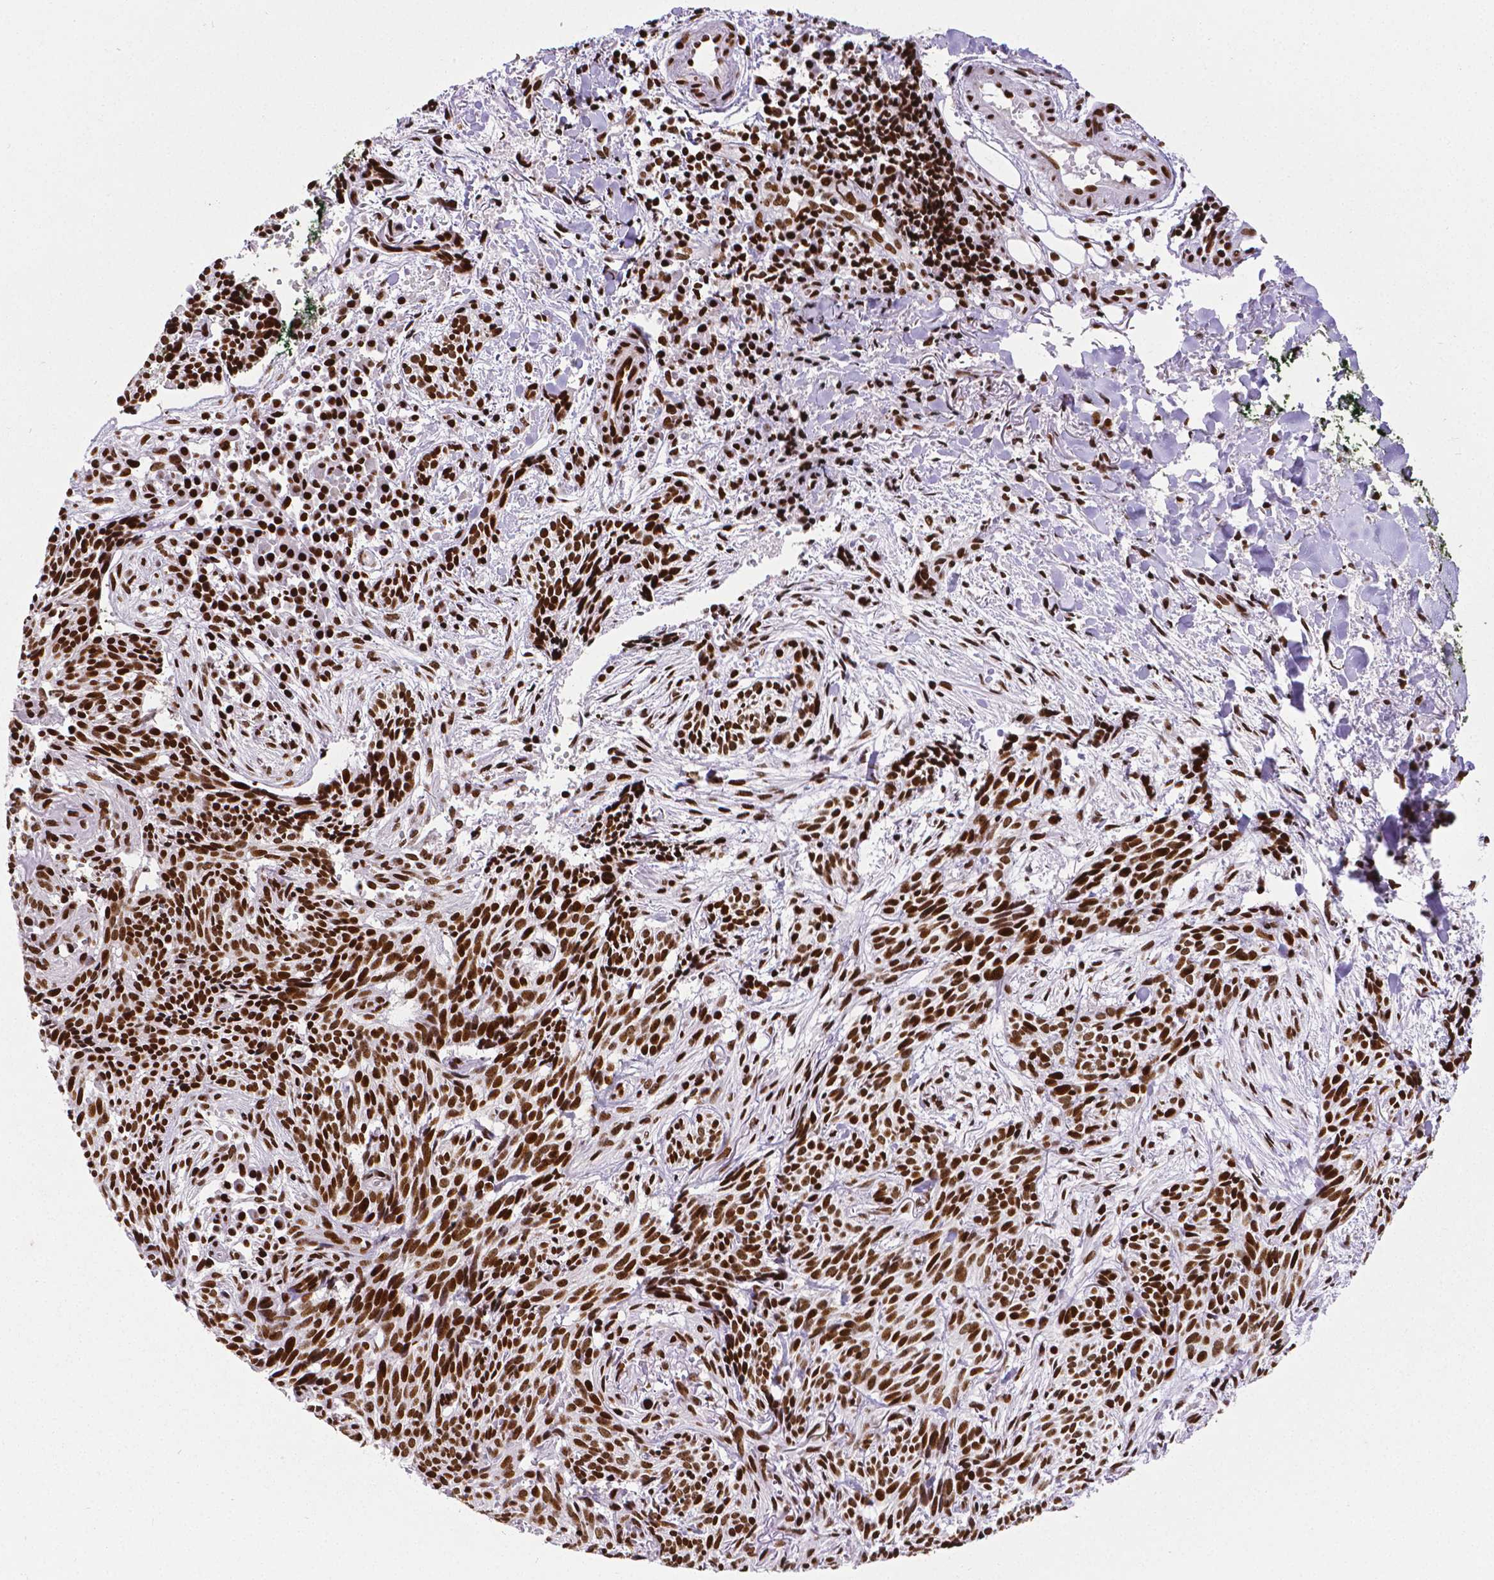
{"staining": {"intensity": "strong", "quantity": ">75%", "location": "nuclear"}, "tissue": "skin cancer", "cell_type": "Tumor cells", "image_type": "cancer", "snomed": [{"axis": "morphology", "description": "Basal cell carcinoma"}, {"axis": "topography", "description": "Skin"}], "caption": "High-power microscopy captured an immunohistochemistry photomicrograph of skin cancer, revealing strong nuclear positivity in approximately >75% of tumor cells.", "gene": "CTCF", "patient": {"sex": "male", "age": 71}}